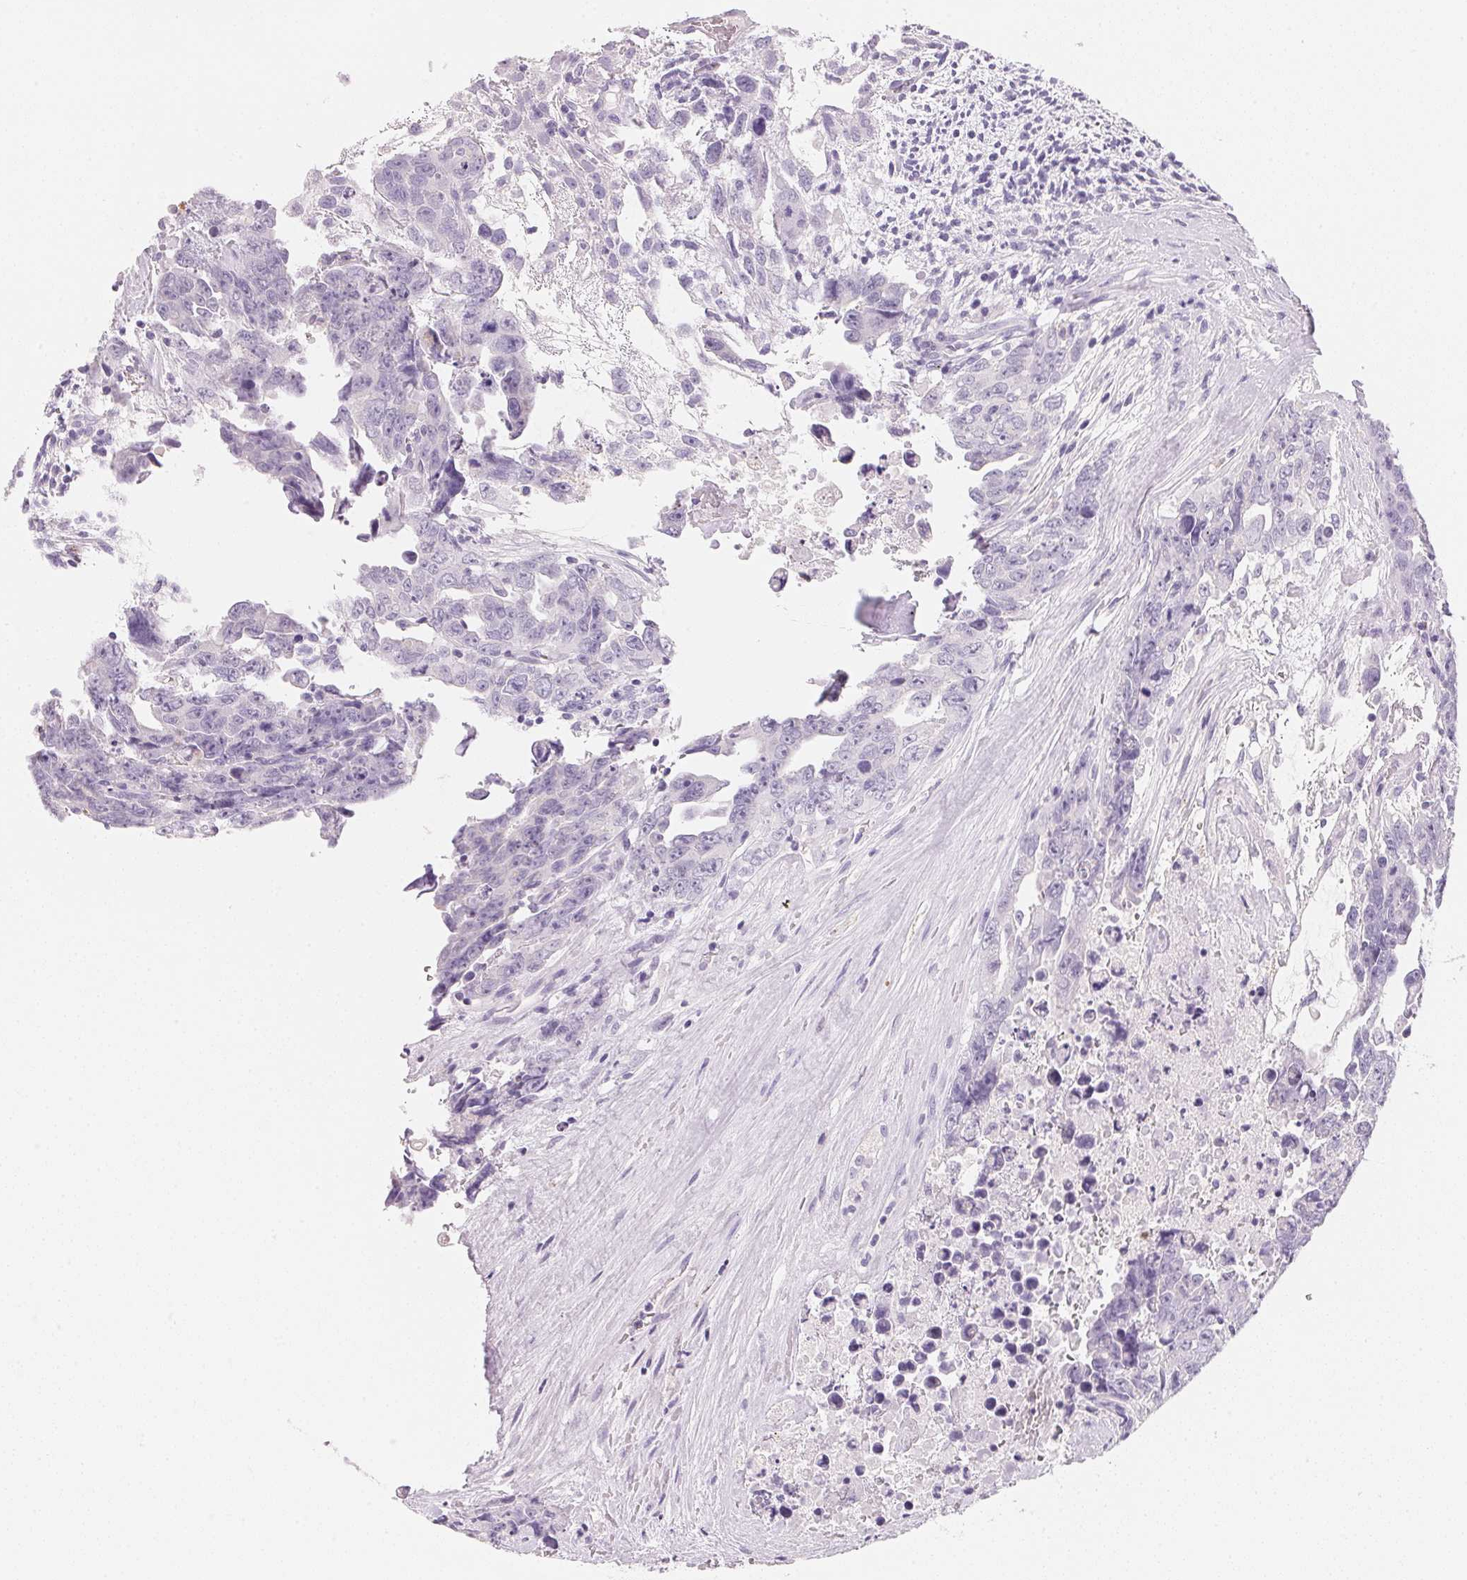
{"staining": {"intensity": "negative", "quantity": "none", "location": "none"}, "tissue": "testis cancer", "cell_type": "Tumor cells", "image_type": "cancer", "snomed": [{"axis": "morphology", "description": "Carcinoma, Embryonal, NOS"}, {"axis": "topography", "description": "Testis"}], "caption": "Tumor cells show no significant expression in embryonal carcinoma (testis).", "gene": "ACP3", "patient": {"sex": "male", "age": 24}}